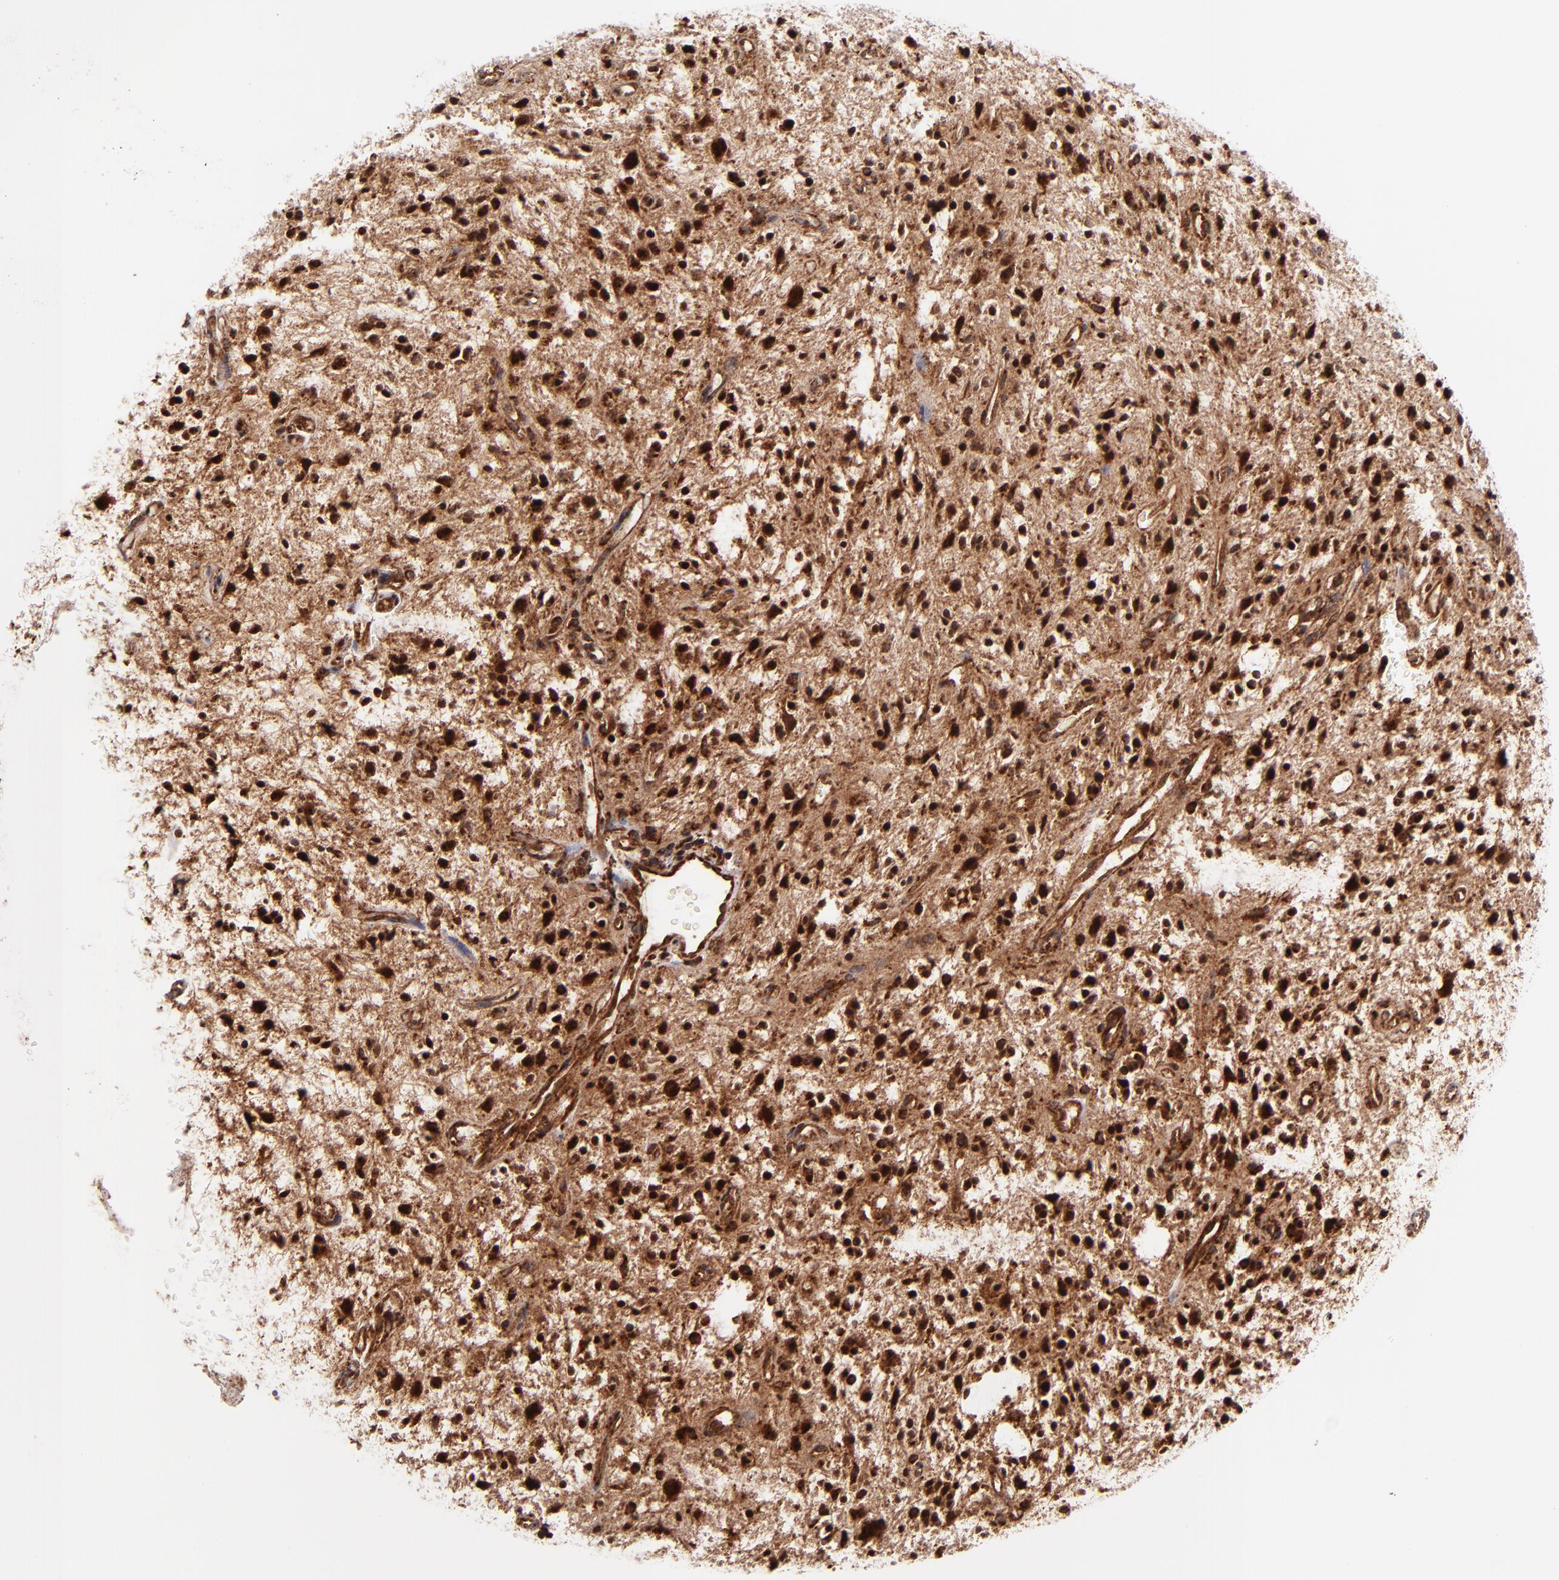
{"staining": {"intensity": "strong", "quantity": ">75%", "location": "cytoplasmic/membranous,nuclear"}, "tissue": "glioma", "cell_type": "Tumor cells", "image_type": "cancer", "snomed": [{"axis": "morphology", "description": "Glioma, malignant, NOS"}, {"axis": "topography", "description": "Cerebellum"}], "caption": "This image reveals IHC staining of glioma (malignant), with high strong cytoplasmic/membranous and nuclear staining in about >75% of tumor cells.", "gene": "STX8", "patient": {"sex": "female", "age": 10}}